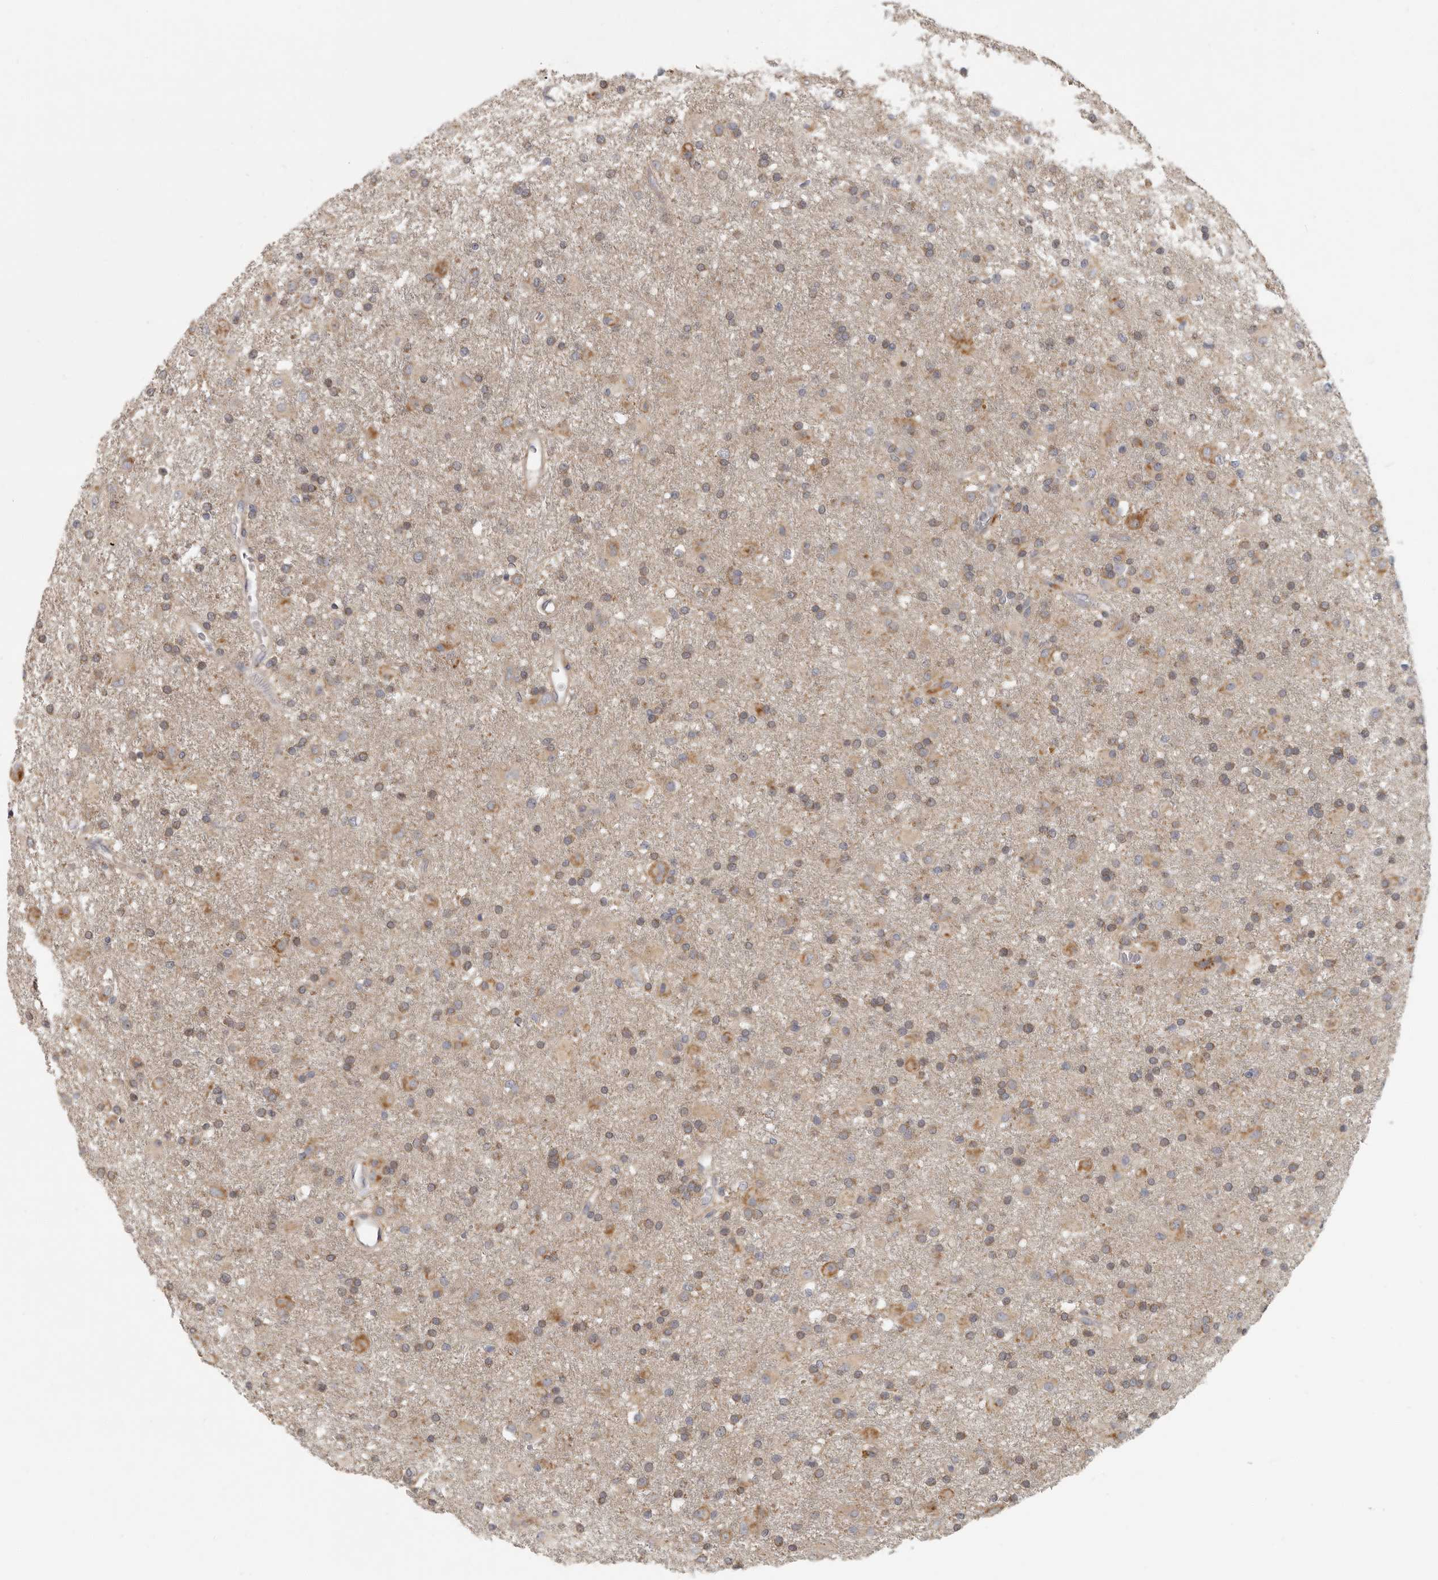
{"staining": {"intensity": "moderate", "quantity": ">75%", "location": "cytoplasmic/membranous"}, "tissue": "glioma", "cell_type": "Tumor cells", "image_type": "cancer", "snomed": [{"axis": "morphology", "description": "Glioma, malignant, Low grade"}, {"axis": "topography", "description": "Brain"}], "caption": "High-power microscopy captured an immunohistochemistry histopathology image of malignant glioma (low-grade), revealing moderate cytoplasmic/membranous staining in about >75% of tumor cells.", "gene": "UNK", "patient": {"sex": "male", "age": 65}}